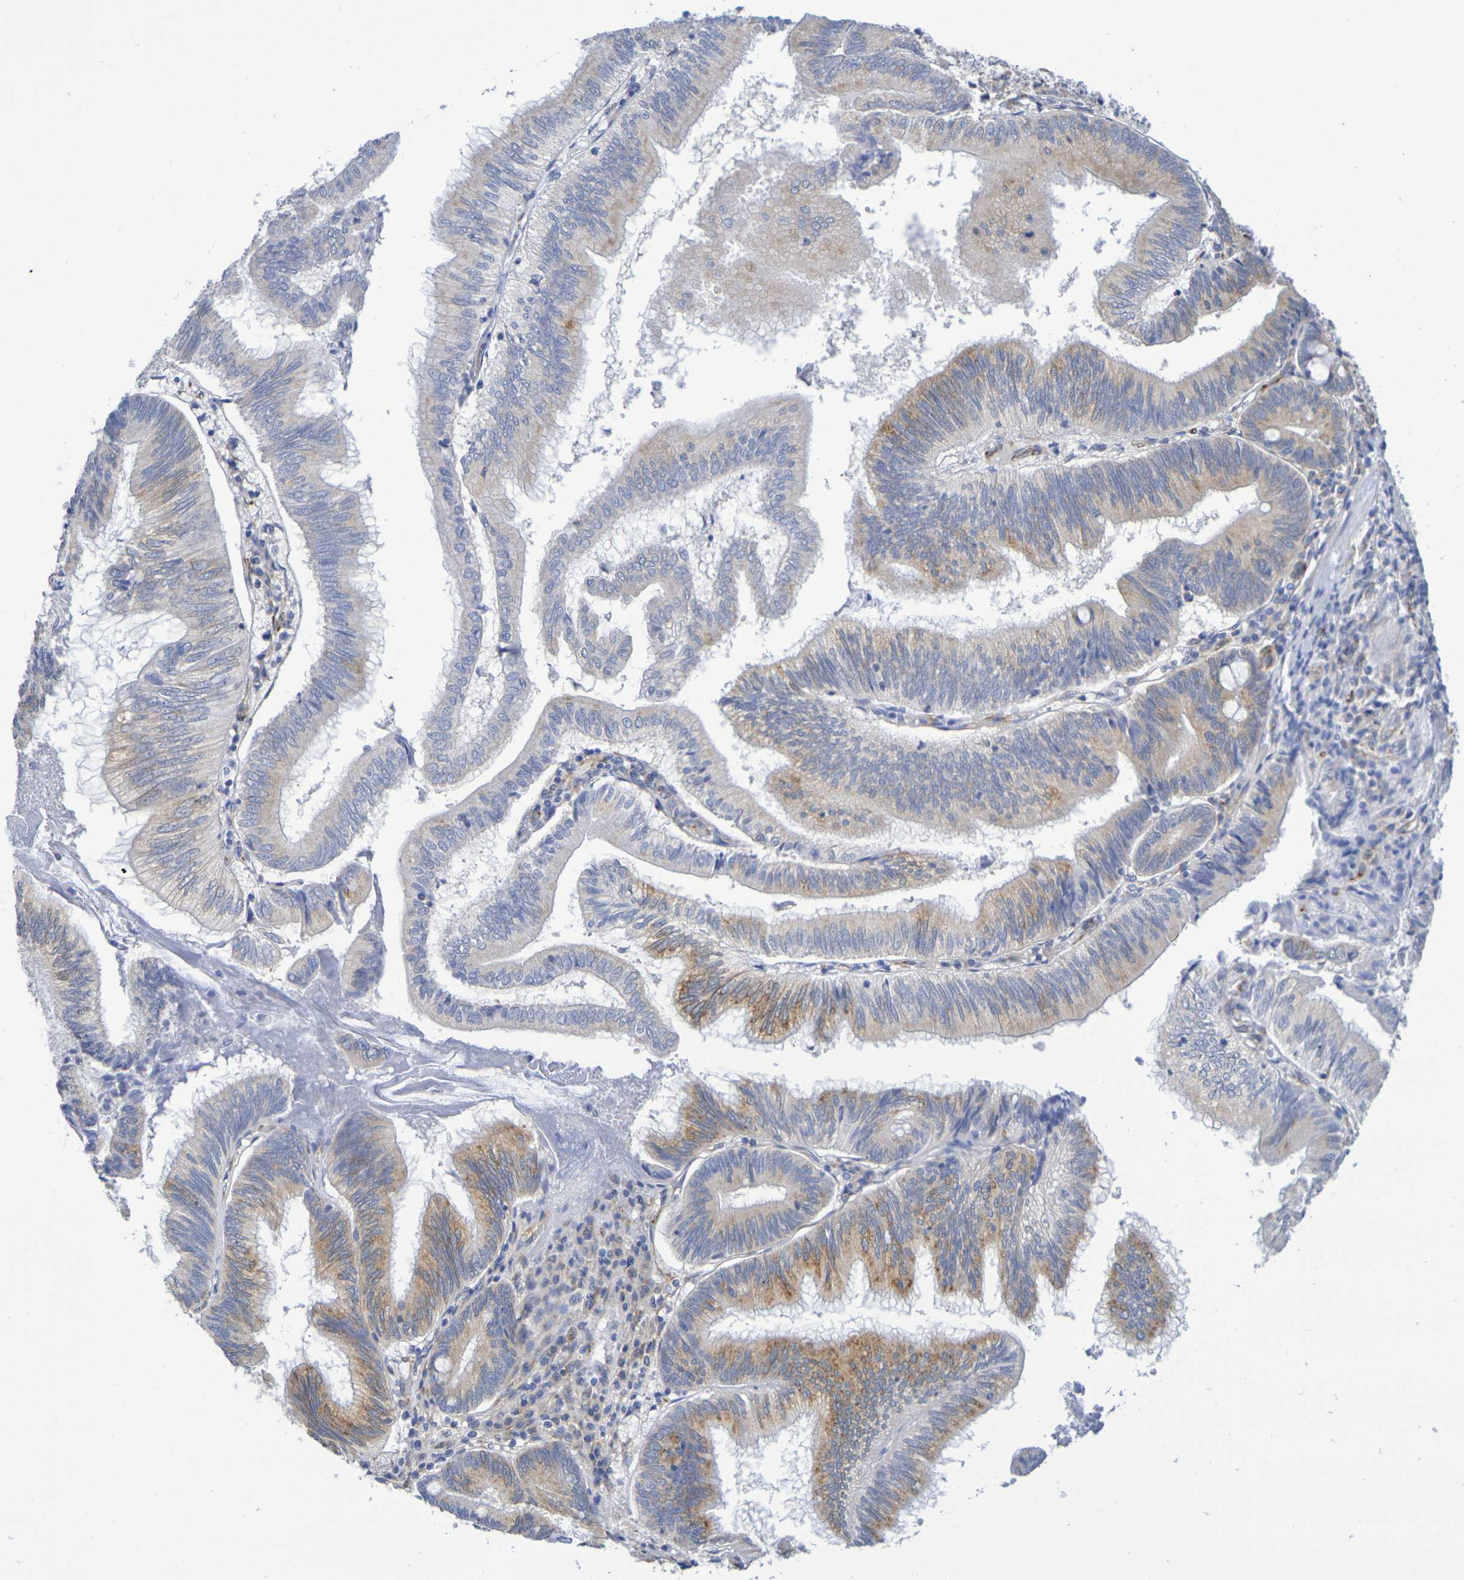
{"staining": {"intensity": "weak", "quantity": ">75%", "location": "cytoplasmic/membranous"}, "tissue": "pancreatic cancer", "cell_type": "Tumor cells", "image_type": "cancer", "snomed": [{"axis": "morphology", "description": "Adenocarcinoma, NOS"}, {"axis": "topography", "description": "Pancreas"}], "caption": "Brown immunohistochemical staining in pancreatic cancer (adenocarcinoma) exhibits weak cytoplasmic/membranous positivity in approximately >75% of tumor cells.", "gene": "TMCC3", "patient": {"sex": "male", "age": 82}}